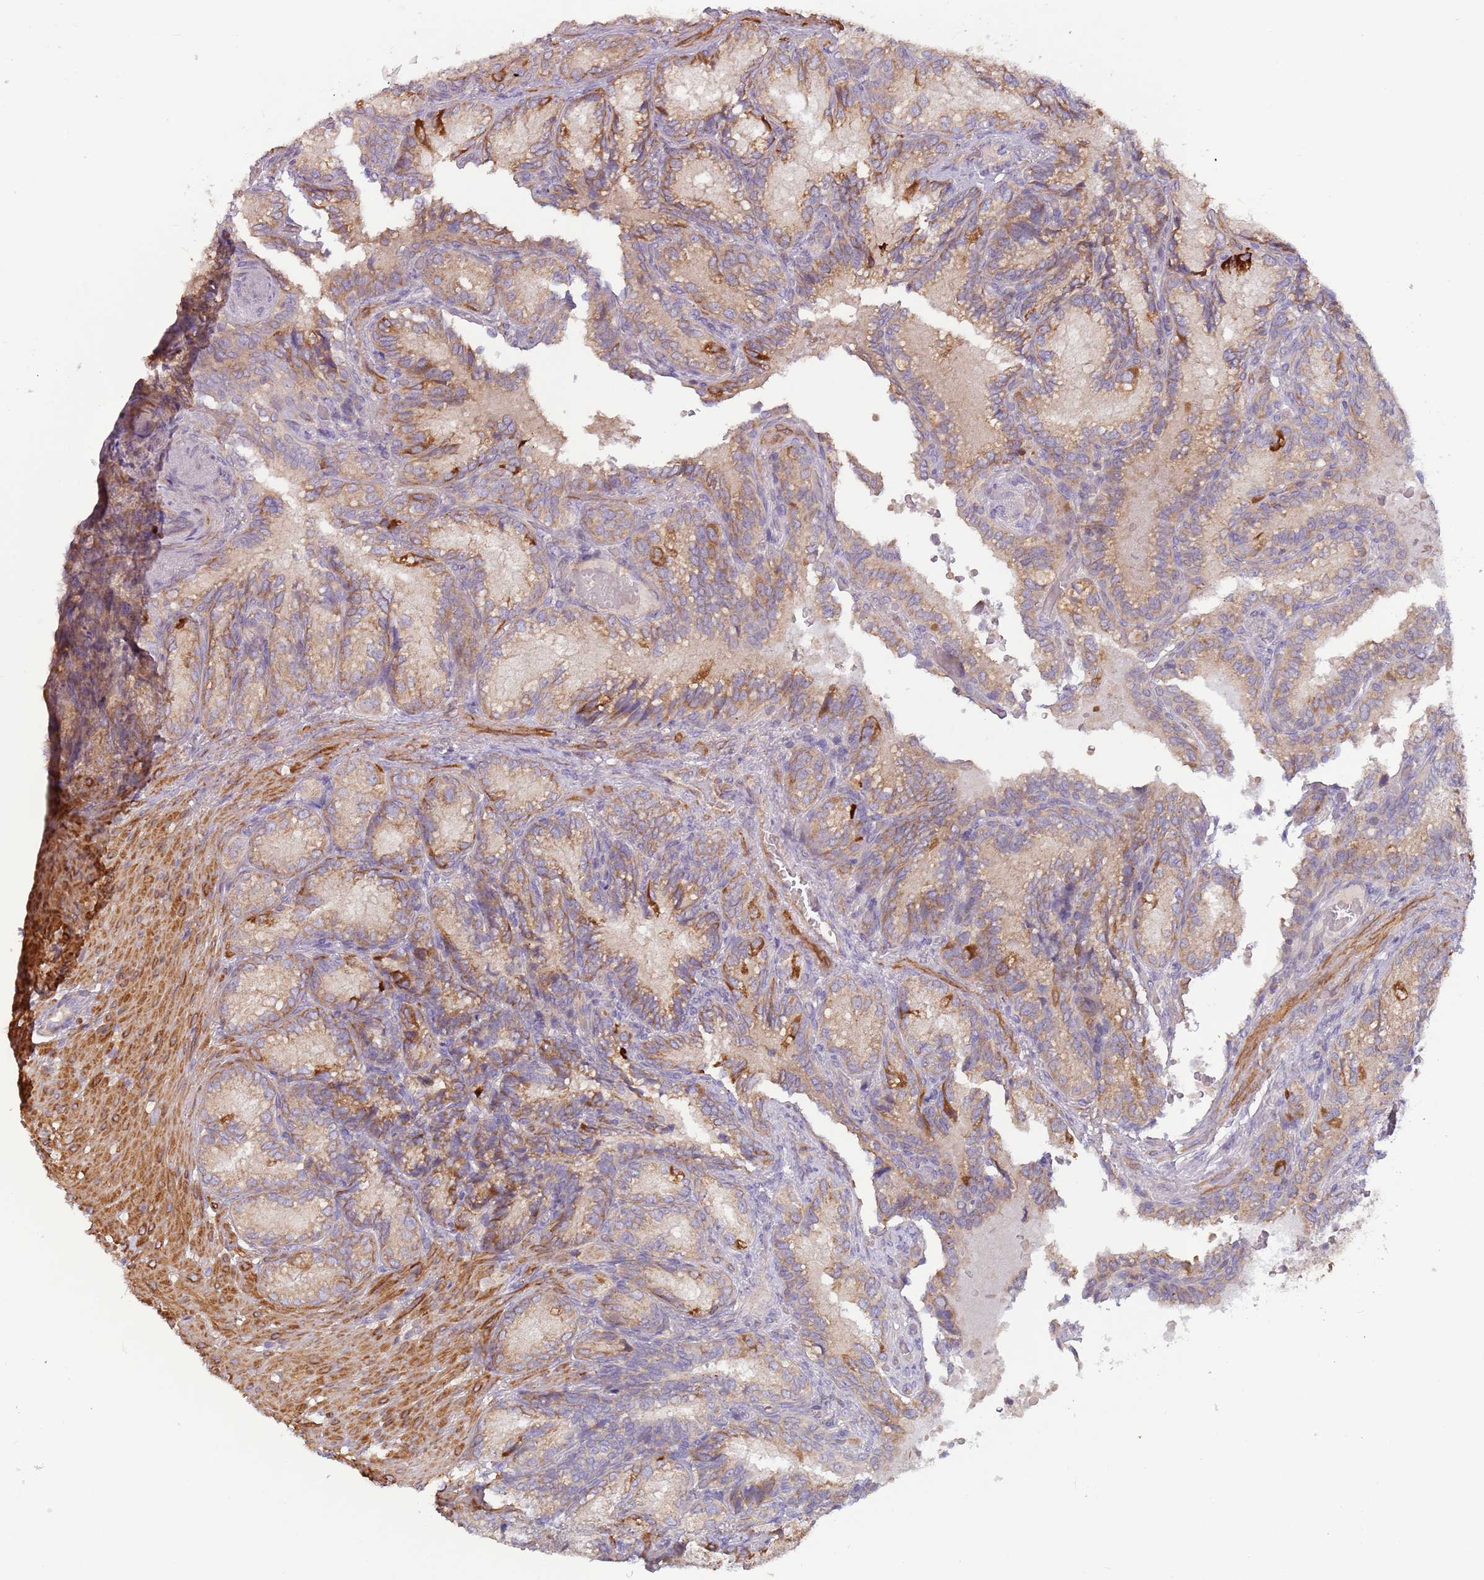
{"staining": {"intensity": "moderate", "quantity": "25%-75%", "location": "cytoplasmic/membranous"}, "tissue": "seminal vesicle", "cell_type": "Glandular cells", "image_type": "normal", "snomed": [{"axis": "morphology", "description": "Normal tissue, NOS"}, {"axis": "topography", "description": "Seminal veicle"}], "caption": "A high-resolution micrograph shows IHC staining of benign seminal vesicle, which exhibits moderate cytoplasmic/membranous positivity in about 25%-75% of glandular cells. The protein is stained brown, and the nuclei are stained in blue (DAB (3,3'-diaminobenzidine) IHC with brightfield microscopy, high magnification).", "gene": "DTD2", "patient": {"sex": "male", "age": 58}}